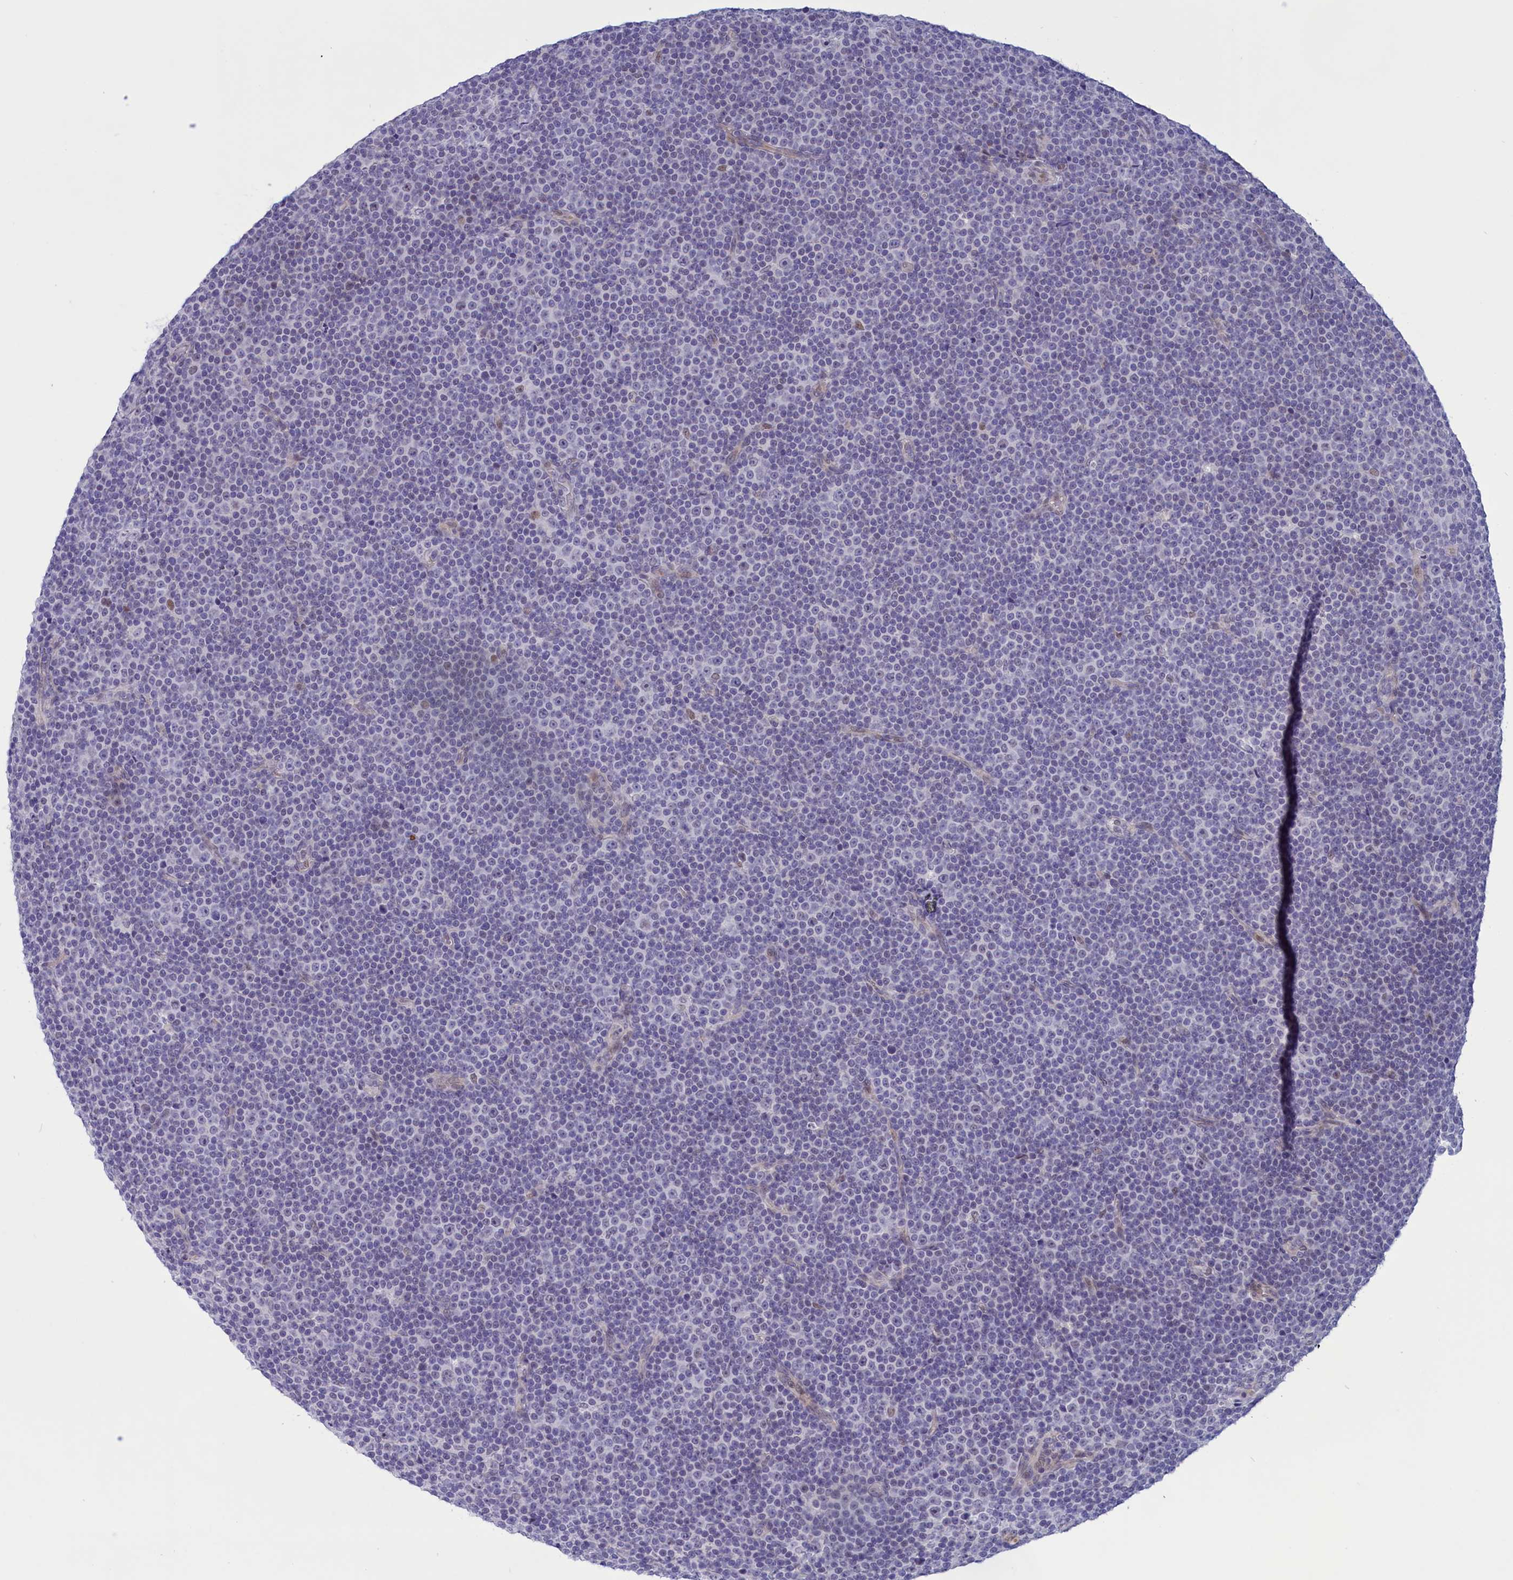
{"staining": {"intensity": "negative", "quantity": "none", "location": "none"}, "tissue": "lymphoma", "cell_type": "Tumor cells", "image_type": "cancer", "snomed": [{"axis": "morphology", "description": "Malignant lymphoma, non-Hodgkin's type, Low grade"}, {"axis": "topography", "description": "Lymph node"}], "caption": "Immunohistochemistry (IHC) micrograph of lymphoma stained for a protein (brown), which displays no positivity in tumor cells.", "gene": "ELOA2", "patient": {"sex": "female", "age": 67}}